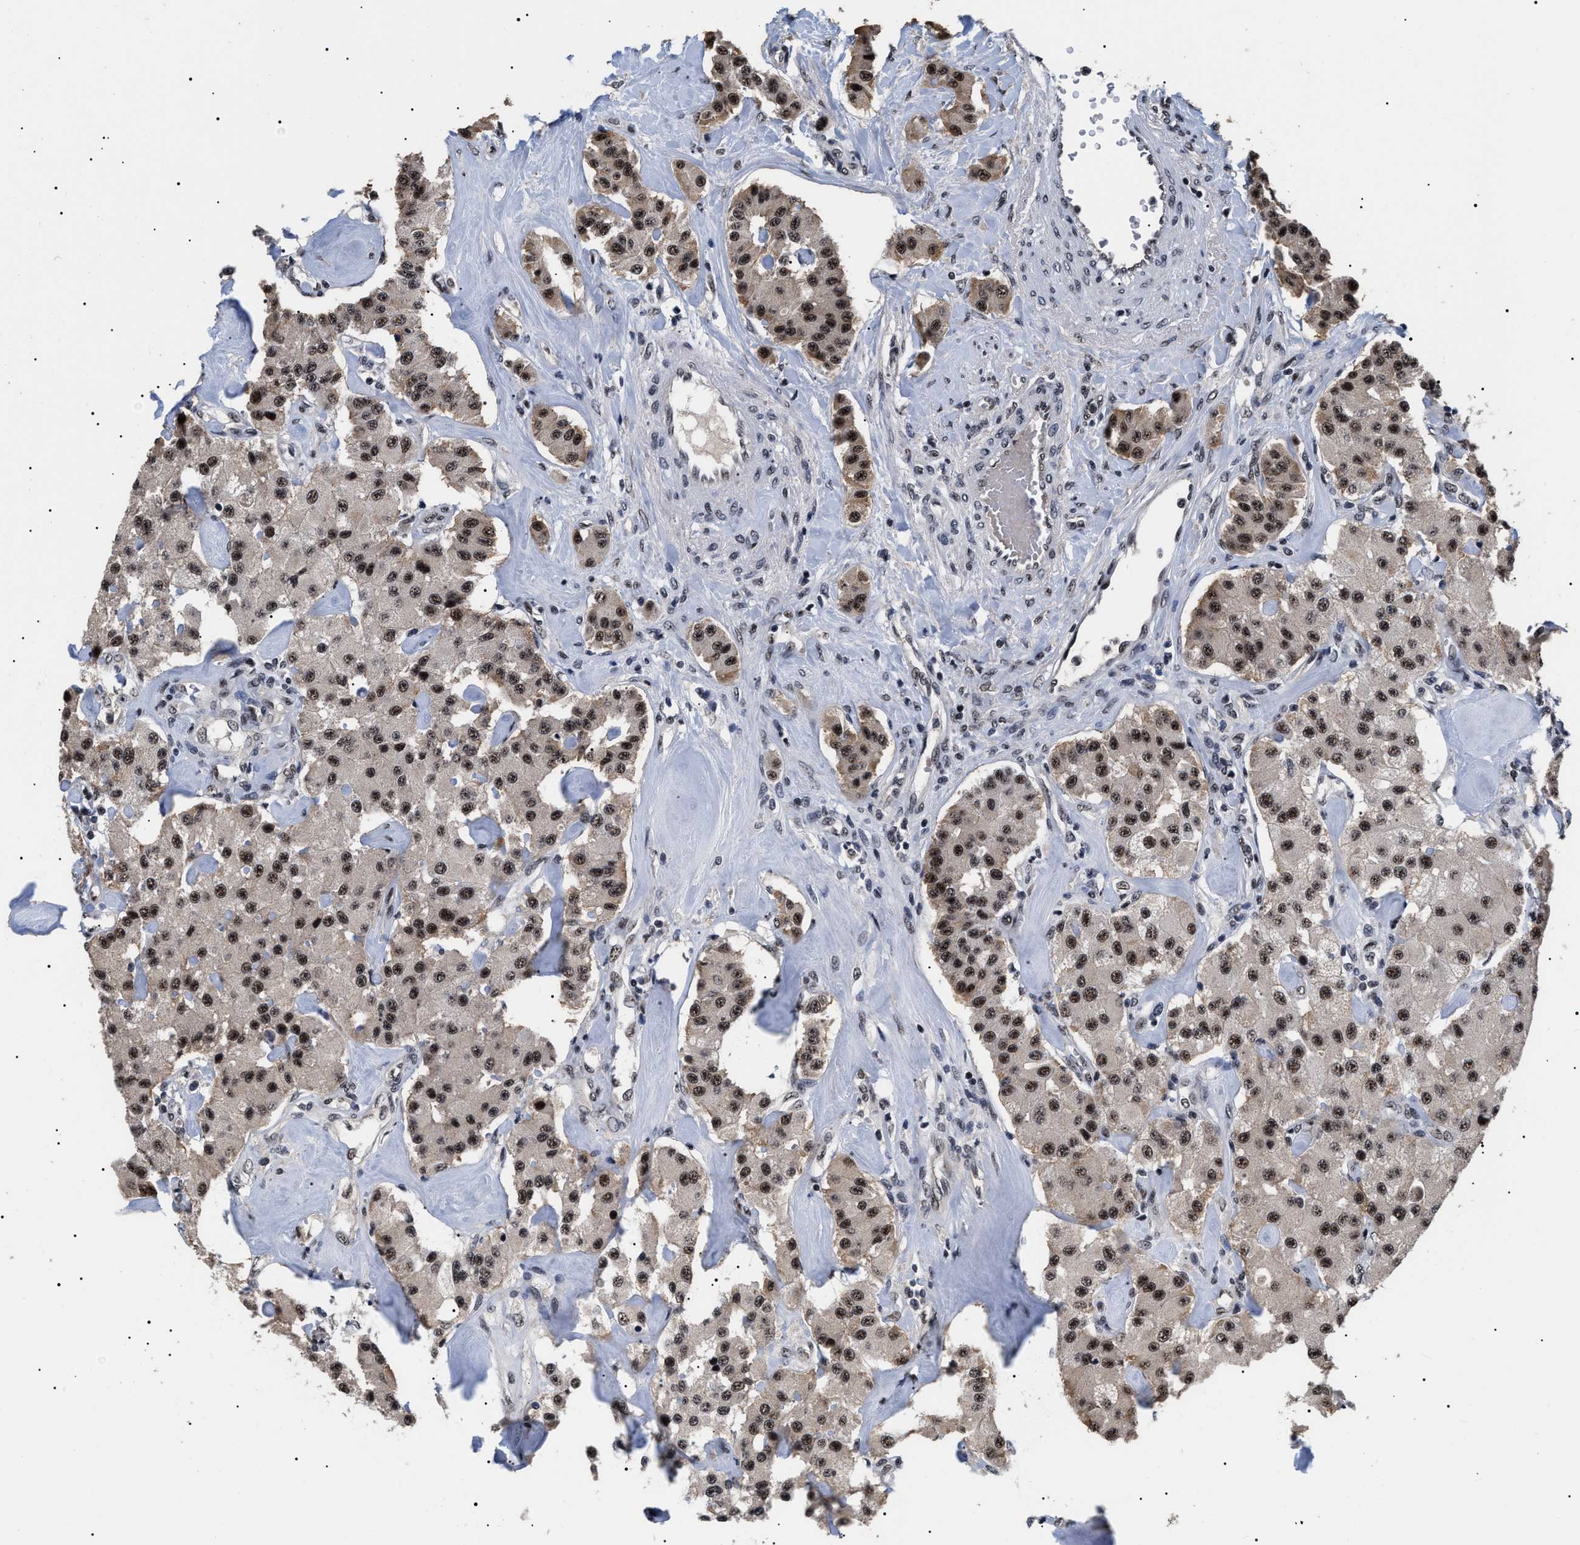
{"staining": {"intensity": "strong", "quantity": ">75%", "location": "nuclear"}, "tissue": "carcinoid", "cell_type": "Tumor cells", "image_type": "cancer", "snomed": [{"axis": "morphology", "description": "Carcinoid, malignant, NOS"}, {"axis": "topography", "description": "Pancreas"}], "caption": "The photomicrograph displays immunohistochemical staining of malignant carcinoid. There is strong nuclear expression is present in approximately >75% of tumor cells. (Stains: DAB (3,3'-diaminobenzidine) in brown, nuclei in blue, Microscopy: brightfield microscopy at high magnification).", "gene": "CAAP1", "patient": {"sex": "male", "age": 41}}